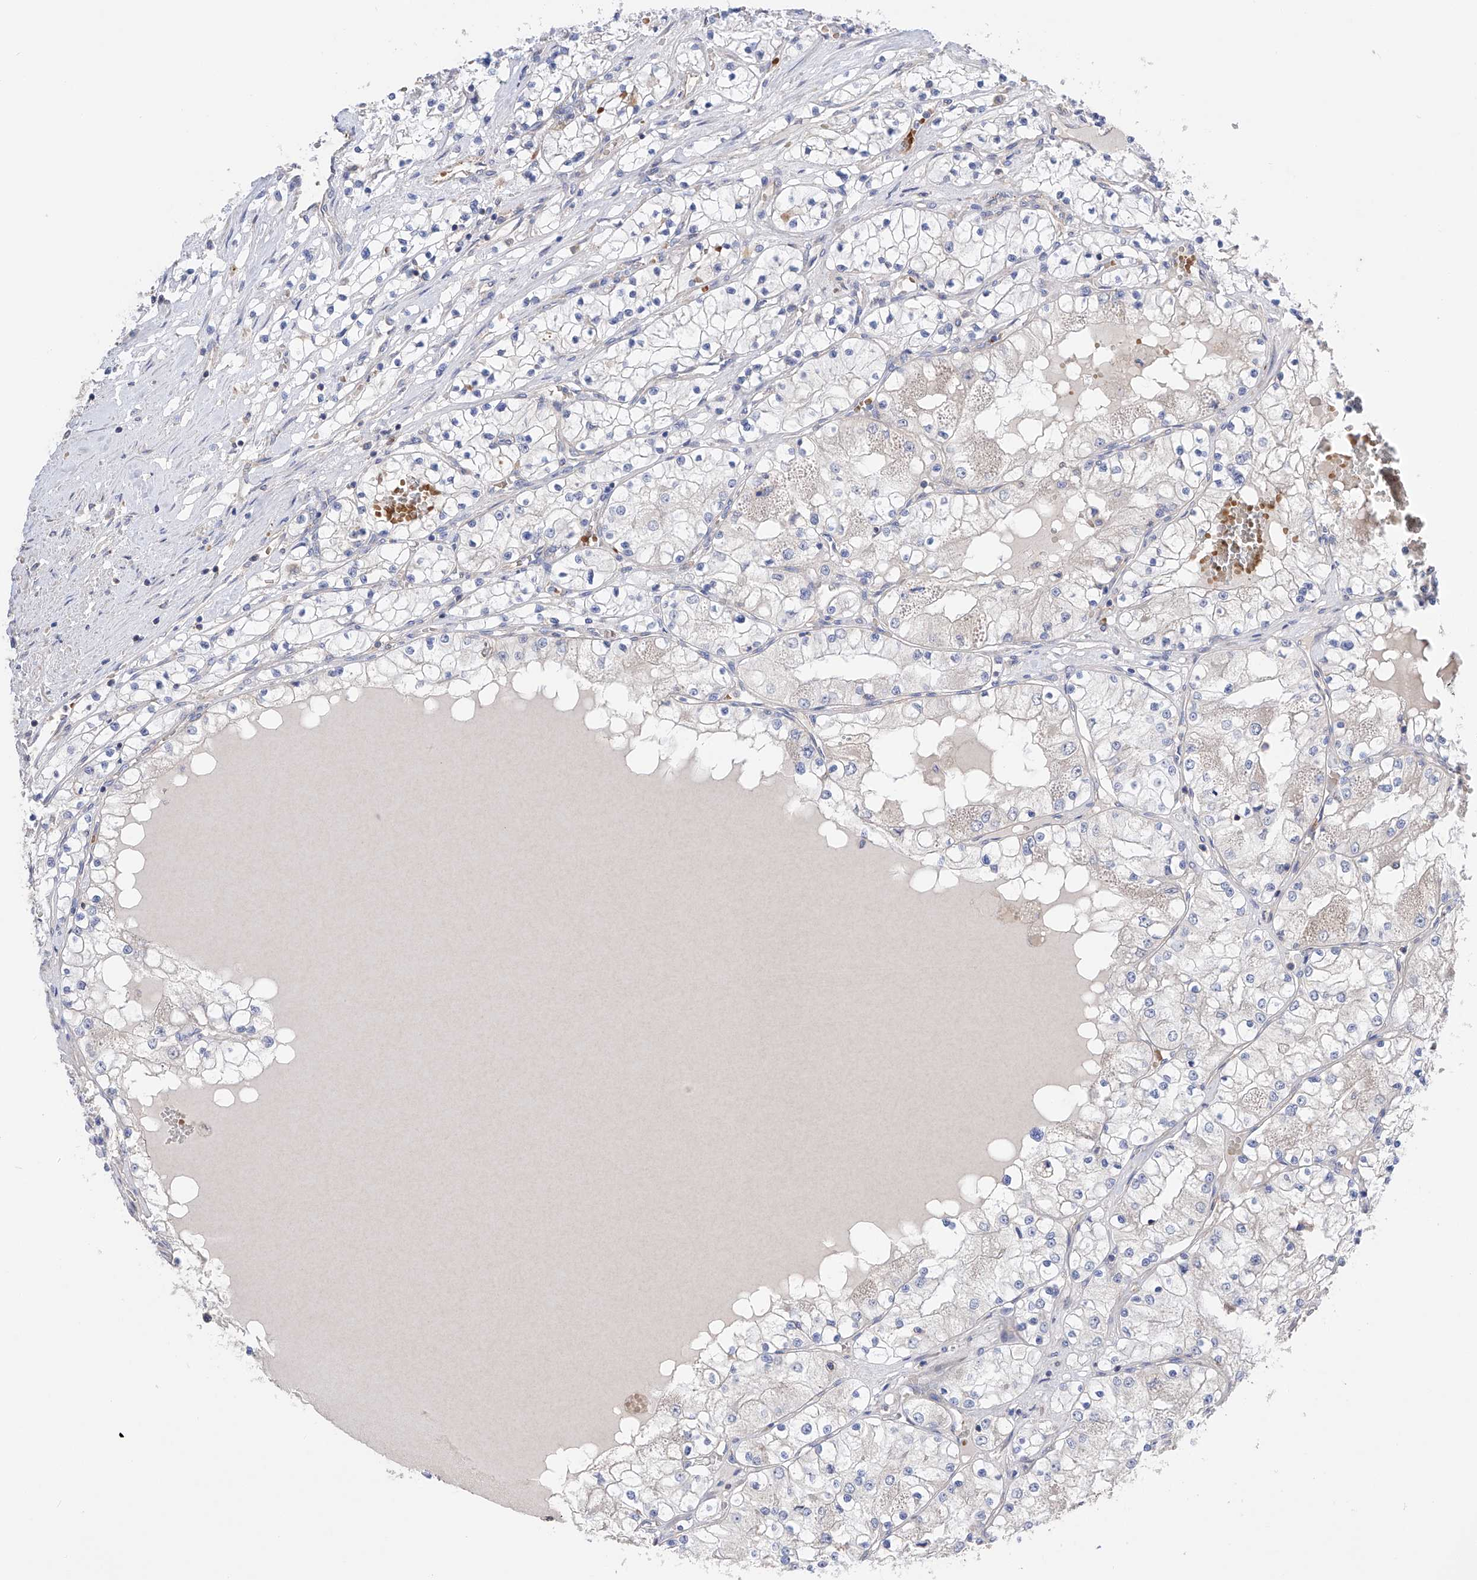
{"staining": {"intensity": "negative", "quantity": "none", "location": "none"}, "tissue": "renal cancer", "cell_type": "Tumor cells", "image_type": "cancer", "snomed": [{"axis": "morphology", "description": "Normal tissue, NOS"}, {"axis": "morphology", "description": "Adenocarcinoma, NOS"}, {"axis": "topography", "description": "Kidney"}], "caption": "DAB immunohistochemical staining of renal adenocarcinoma demonstrates no significant staining in tumor cells. Nuclei are stained in blue.", "gene": "NFATC4", "patient": {"sex": "male", "age": 68}}